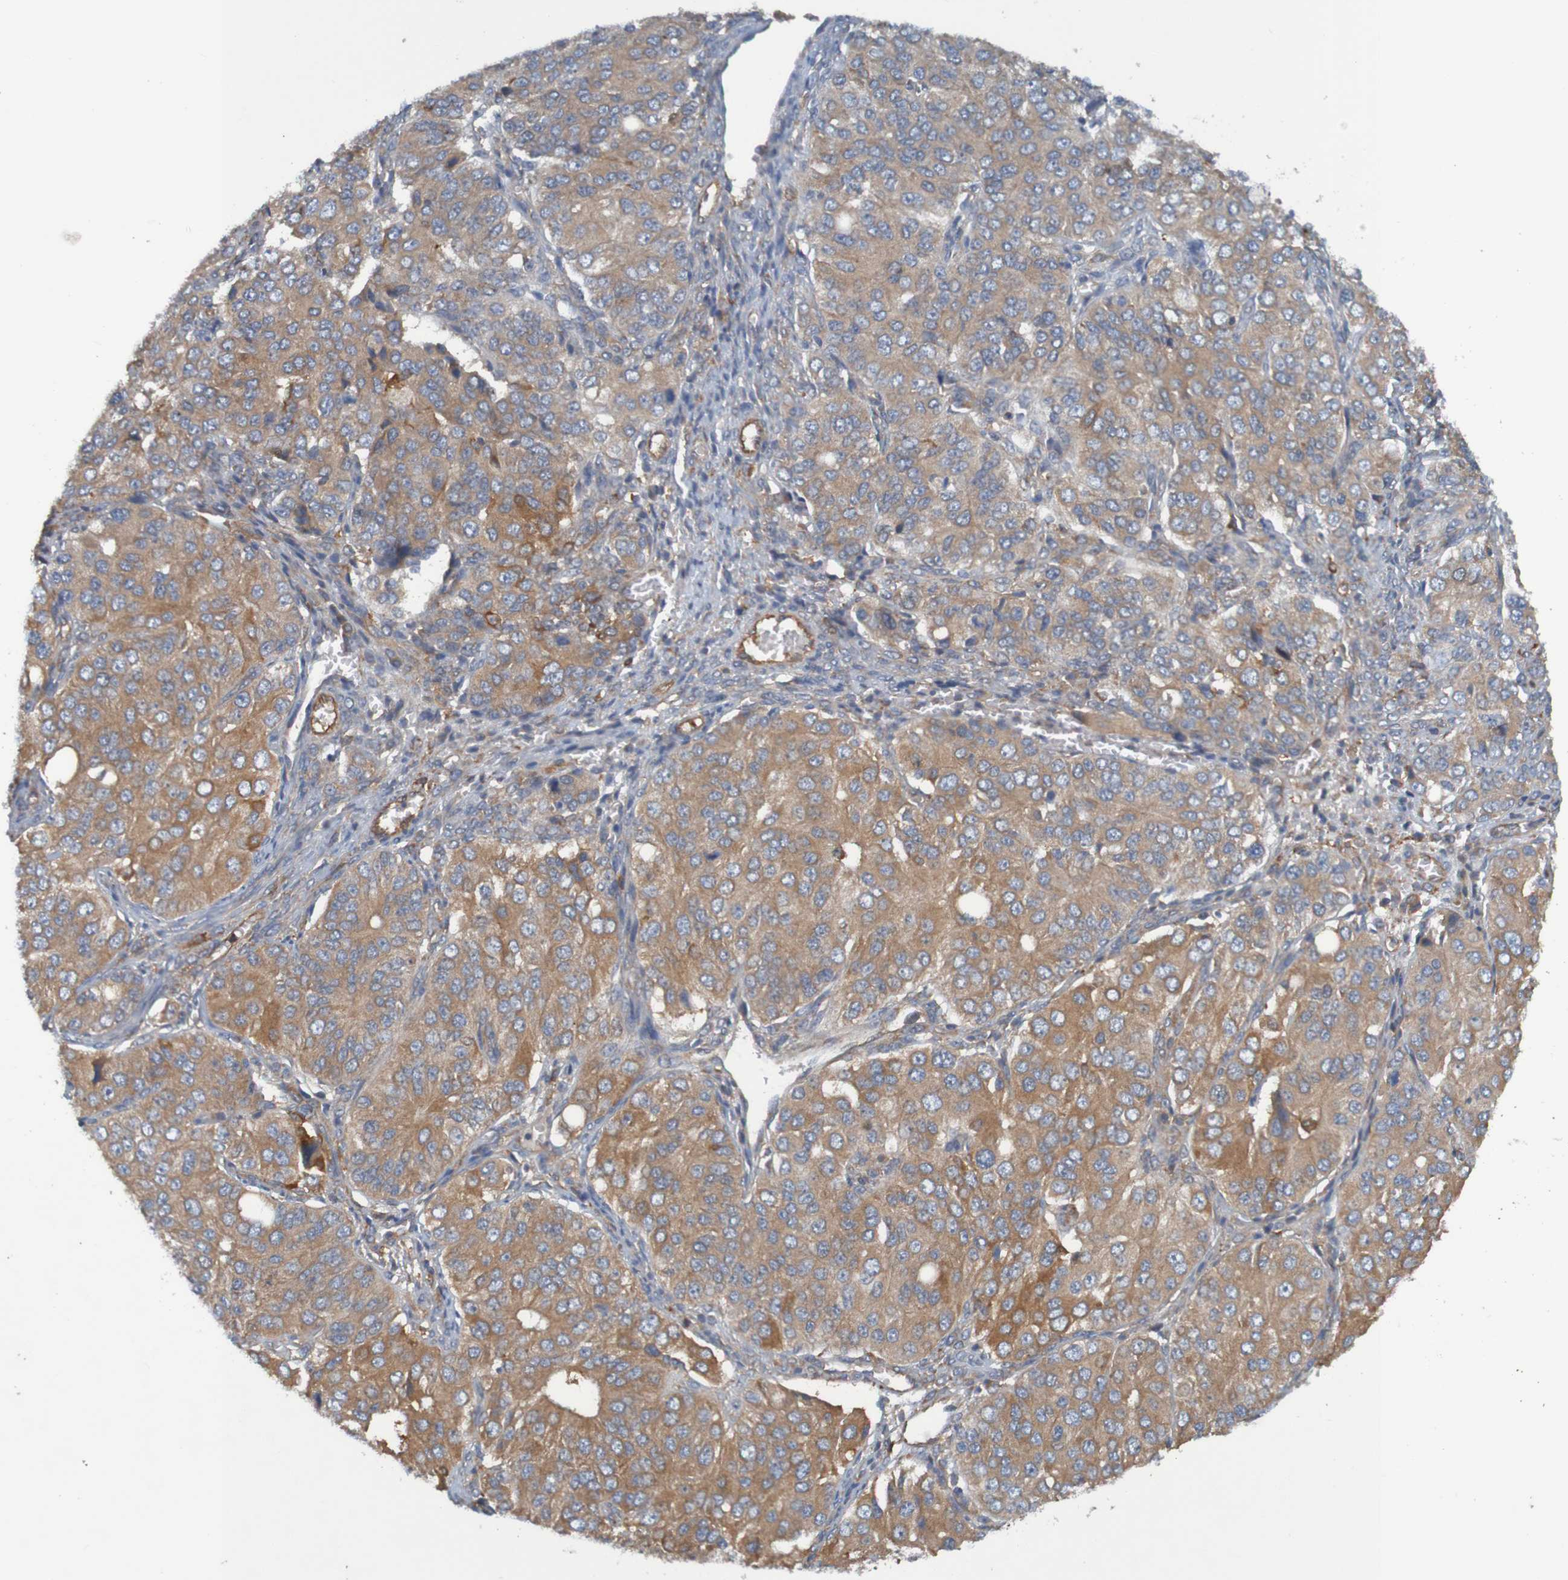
{"staining": {"intensity": "moderate", "quantity": ">75%", "location": "cytoplasmic/membranous"}, "tissue": "ovarian cancer", "cell_type": "Tumor cells", "image_type": "cancer", "snomed": [{"axis": "morphology", "description": "Carcinoma, endometroid"}, {"axis": "topography", "description": "Ovary"}], "caption": "A medium amount of moderate cytoplasmic/membranous positivity is appreciated in approximately >75% of tumor cells in ovarian cancer (endometroid carcinoma) tissue. (DAB IHC, brown staining for protein, blue staining for nuclei).", "gene": "DNAJC4", "patient": {"sex": "female", "age": 51}}